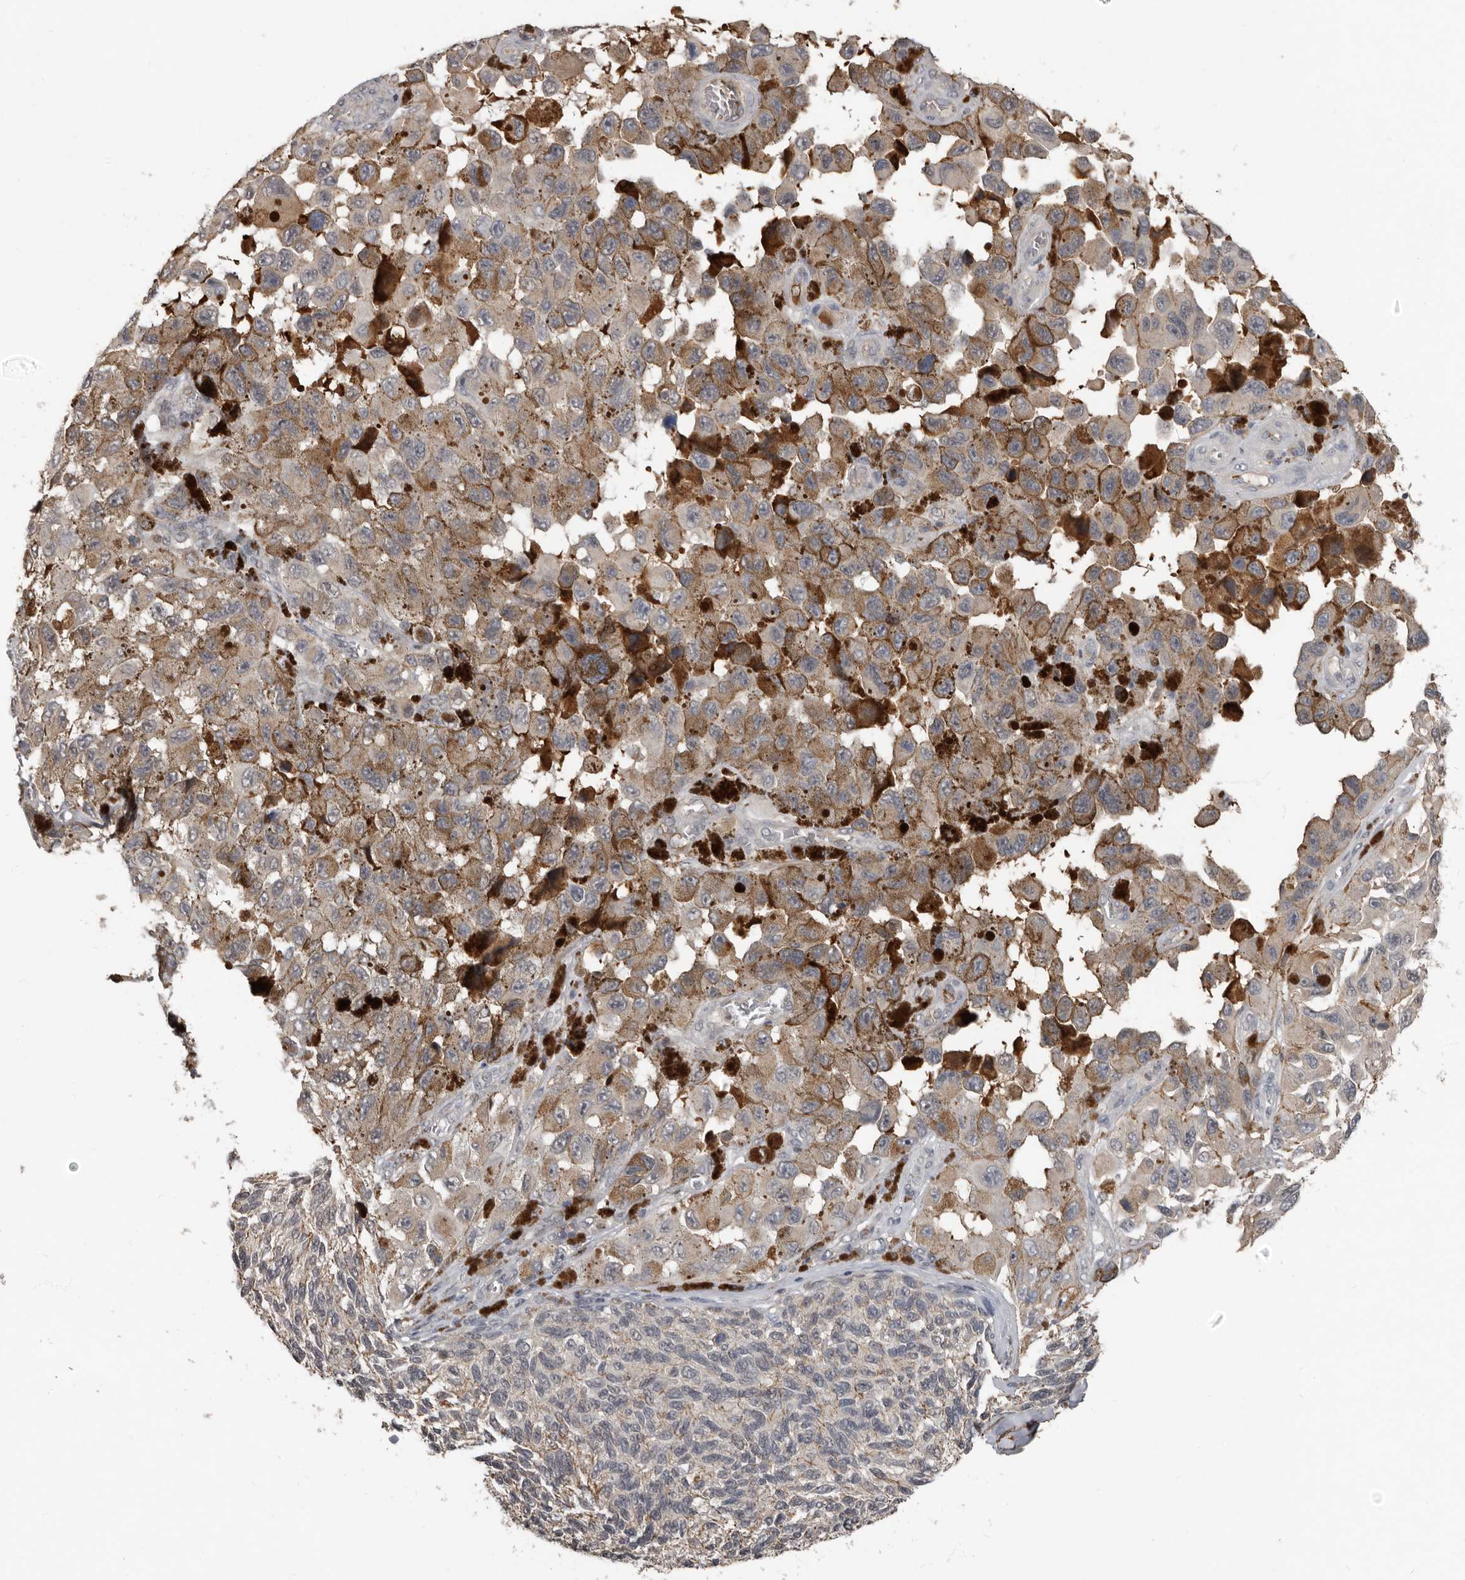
{"staining": {"intensity": "weak", "quantity": "25%-75%", "location": "cytoplasmic/membranous"}, "tissue": "melanoma", "cell_type": "Tumor cells", "image_type": "cancer", "snomed": [{"axis": "morphology", "description": "Malignant melanoma, NOS"}, {"axis": "topography", "description": "Skin"}], "caption": "Weak cytoplasmic/membranous protein expression is seen in approximately 25%-75% of tumor cells in malignant melanoma.", "gene": "LRGUK", "patient": {"sex": "female", "age": 73}}